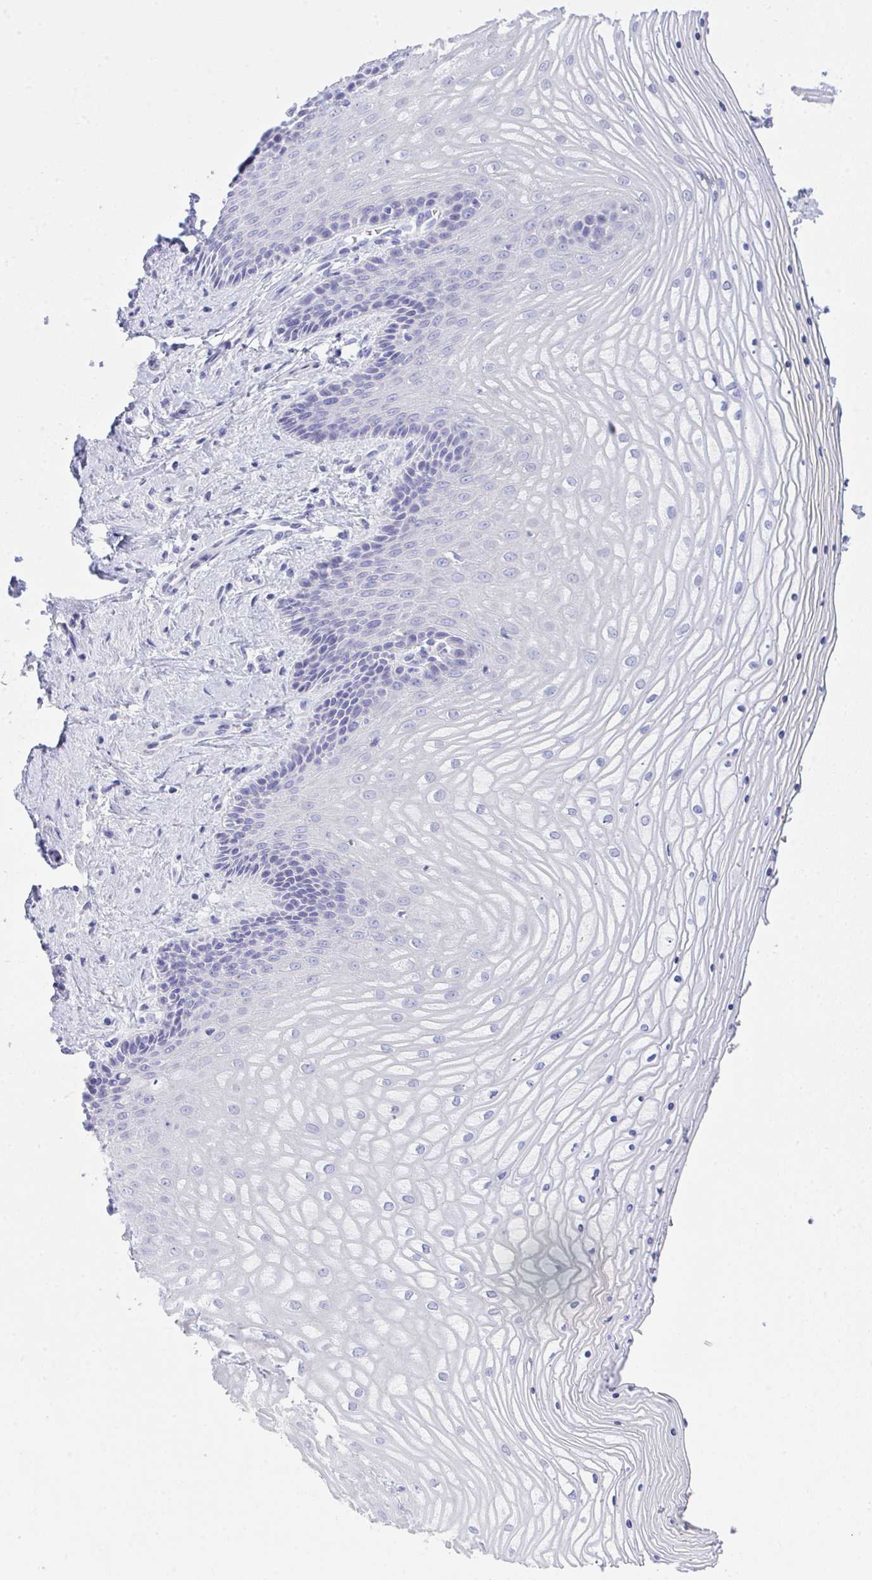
{"staining": {"intensity": "negative", "quantity": "none", "location": "none"}, "tissue": "vagina", "cell_type": "Squamous epithelial cells", "image_type": "normal", "snomed": [{"axis": "morphology", "description": "Normal tissue, NOS"}, {"axis": "topography", "description": "Vagina"}], "caption": "Immunohistochemical staining of benign human vagina demonstrates no significant staining in squamous epithelial cells. Nuclei are stained in blue.", "gene": "PLEKHH1", "patient": {"sex": "female", "age": 45}}